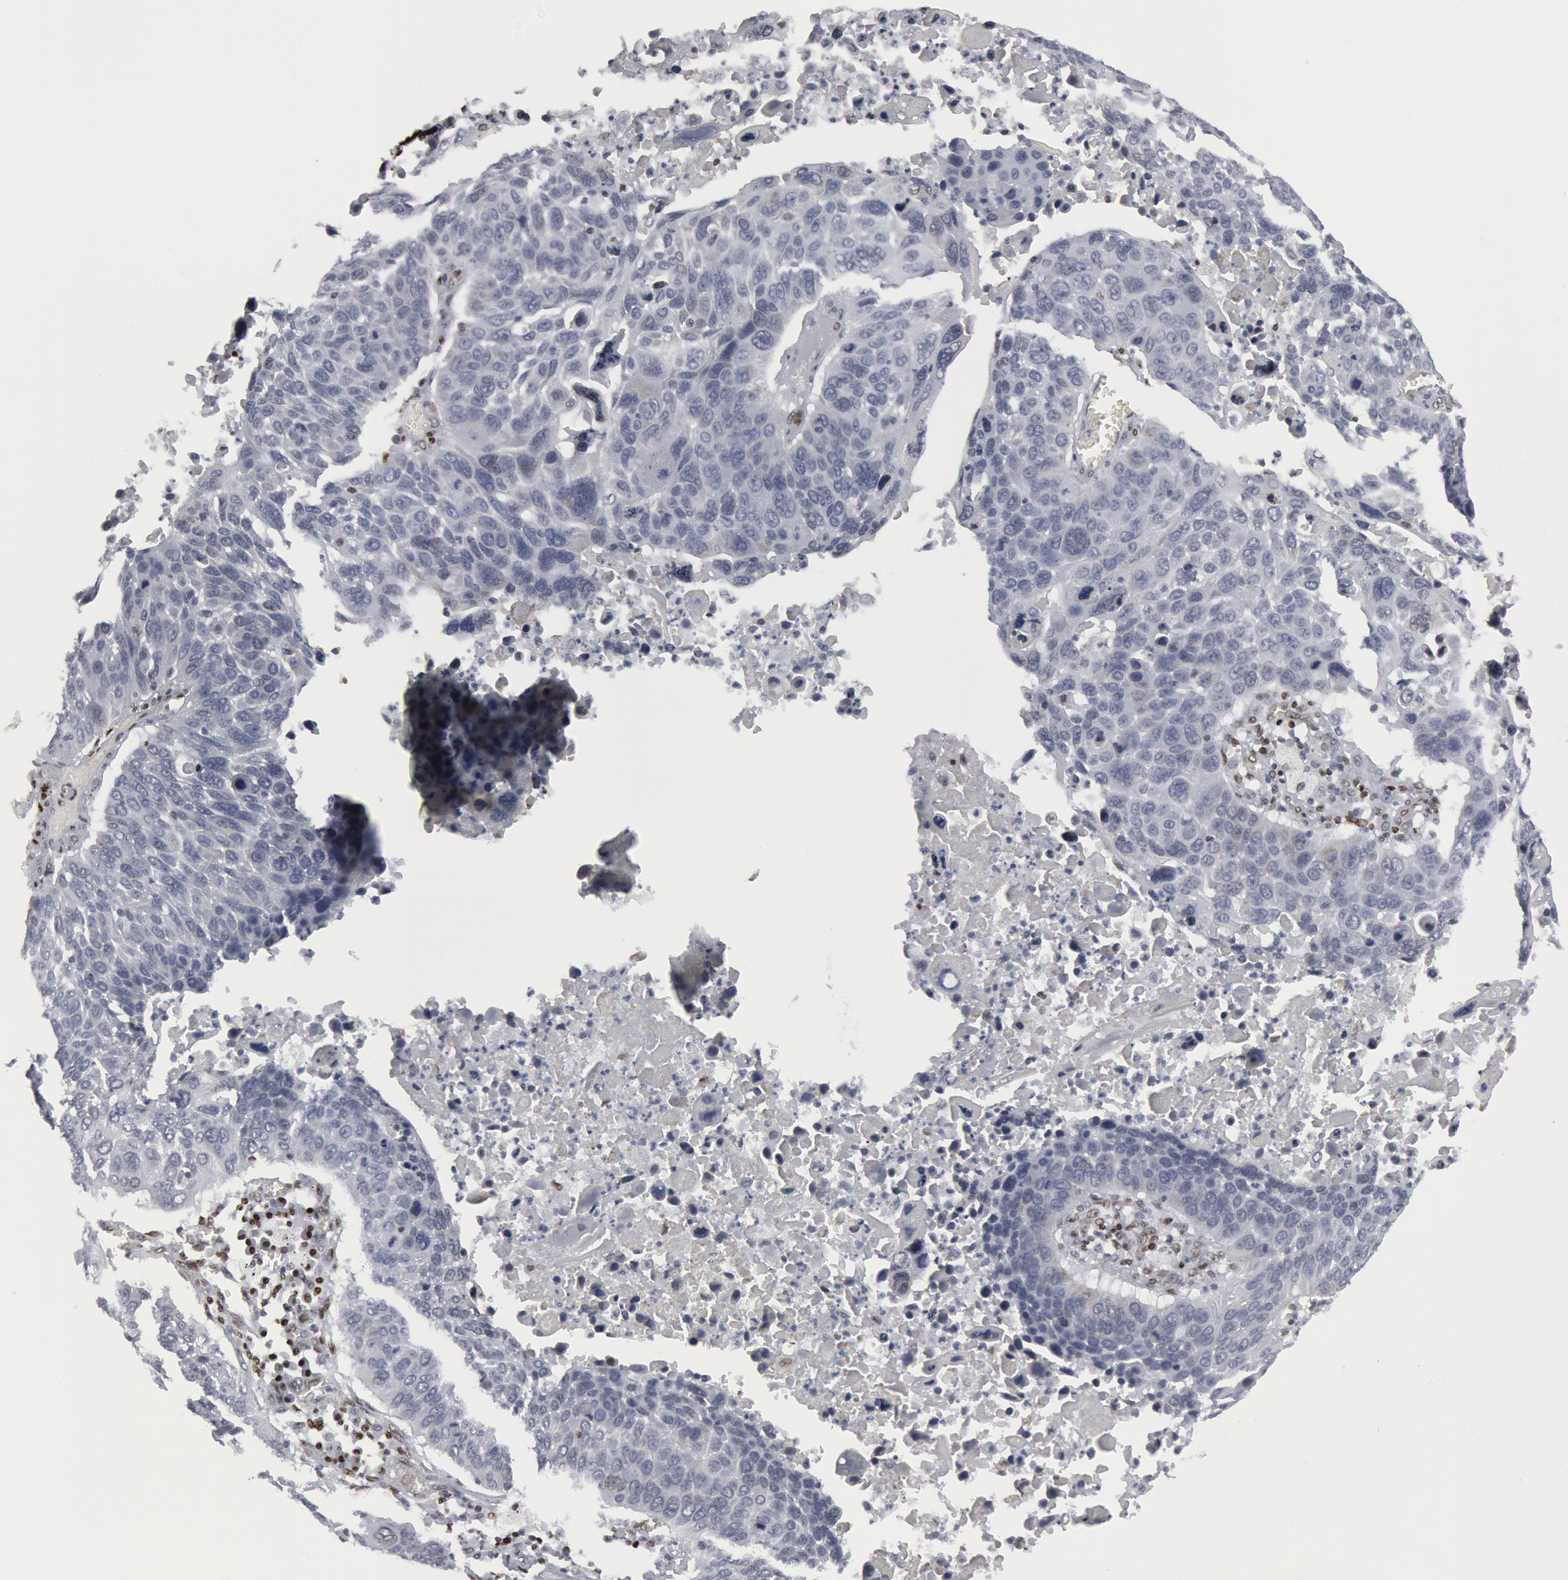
{"staining": {"intensity": "negative", "quantity": "none", "location": "none"}, "tissue": "lung cancer", "cell_type": "Tumor cells", "image_type": "cancer", "snomed": [{"axis": "morphology", "description": "Squamous cell carcinoma, NOS"}, {"axis": "topography", "description": "Lung"}], "caption": "The immunohistochemistry (IHC) photomicrograph has no significant staining in tumor cells of lung squamous cell carcinoma tissue.", "gene": "MECP2", "patient": {"sex": "male", "age": 68}}